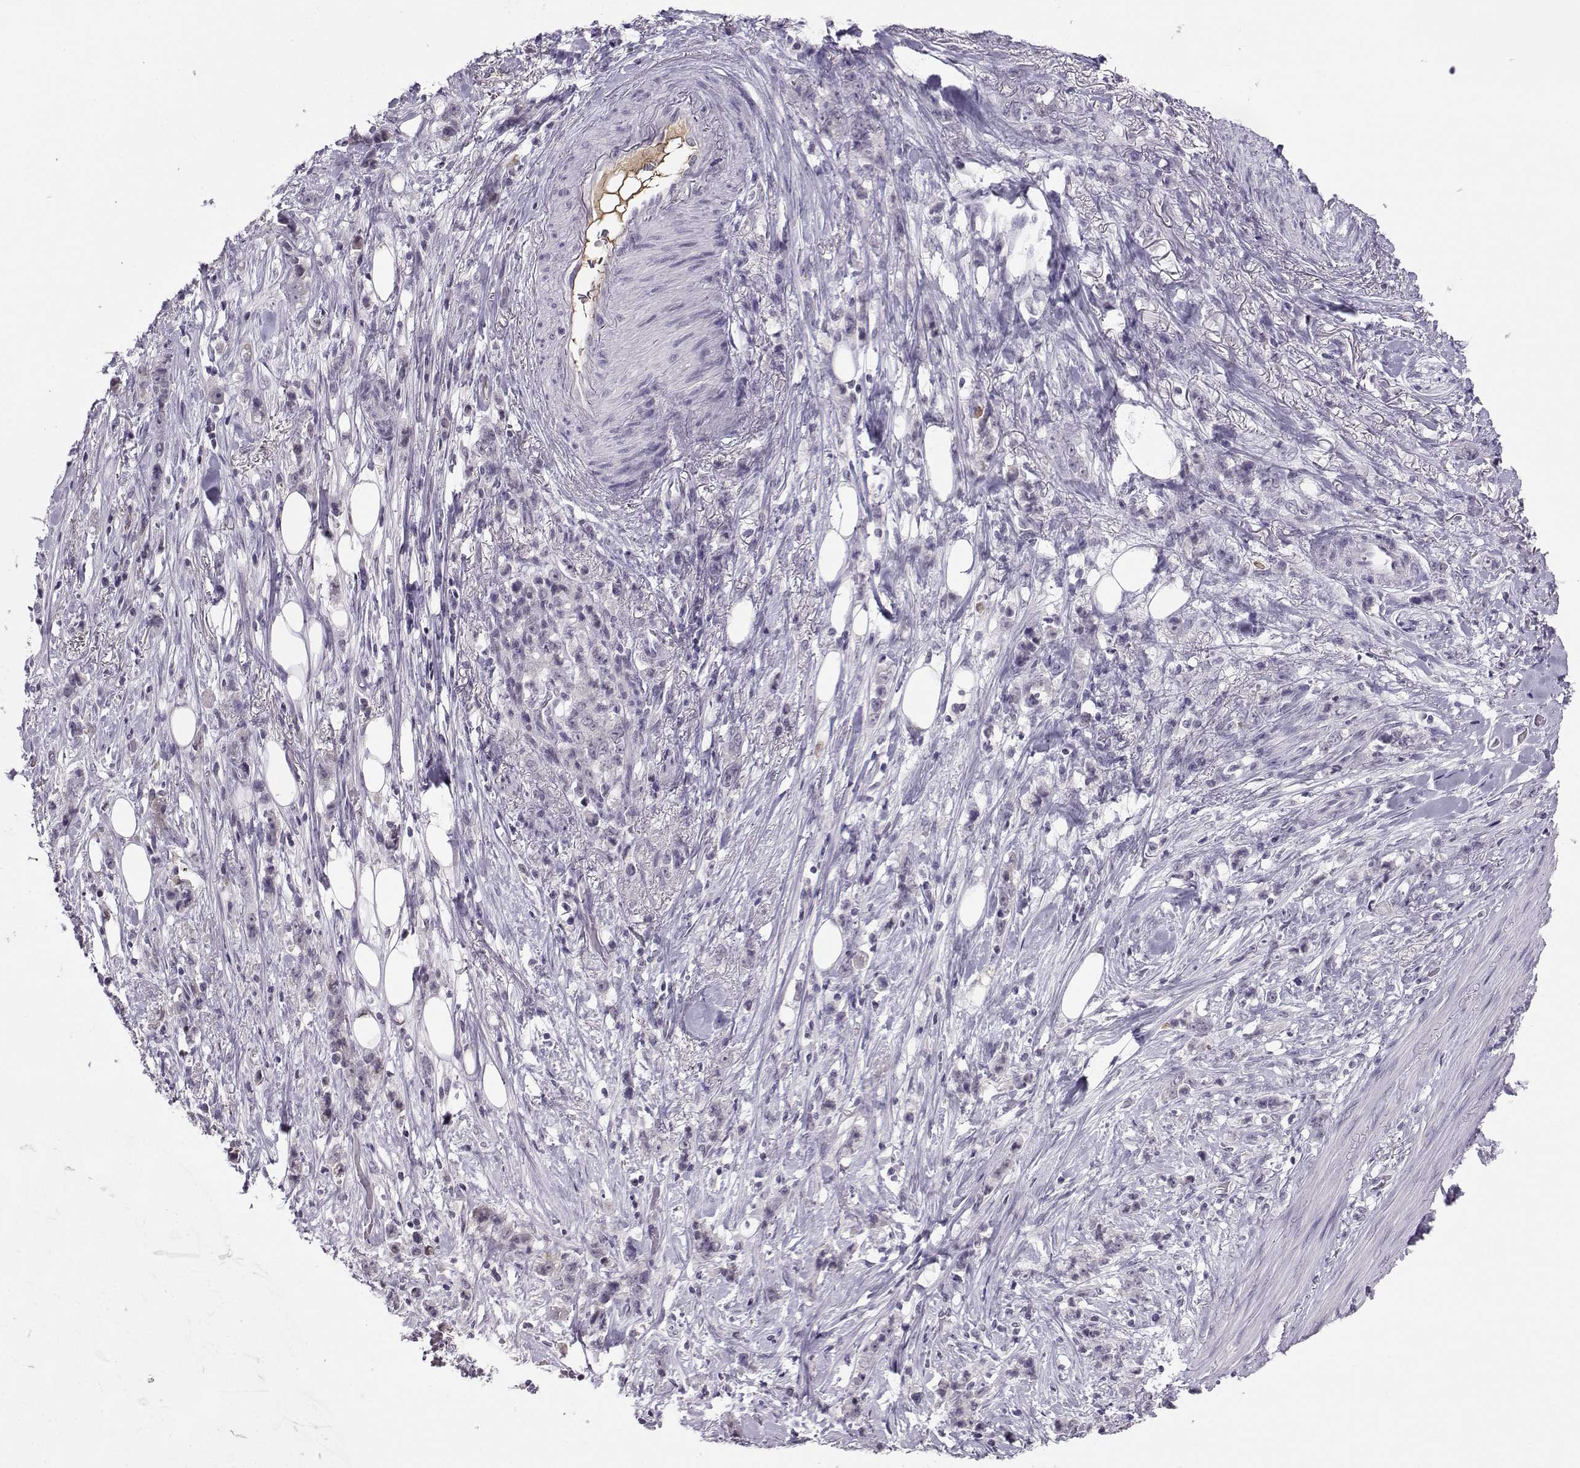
{"staining": {"intensity": "negative", "quantity": "none", "location": "none"}, "tissue": "stomach cancer", "cell_type": "Tumor cells", "image_type": "cancer", "snomed": [{"axis": "morphology", "description": "Adenocarcinoma, NOS"}, {"axis": "topography", "description": "Stomach, lower"}], "caption": "Micrograph shows no significant protein staining in tumor cells of adenocarcinoma (stomach). (IHC, brightfield microscopy, high magnification).", "gene": "LHX1", "patient": {"sex": "male", "age": 88}}